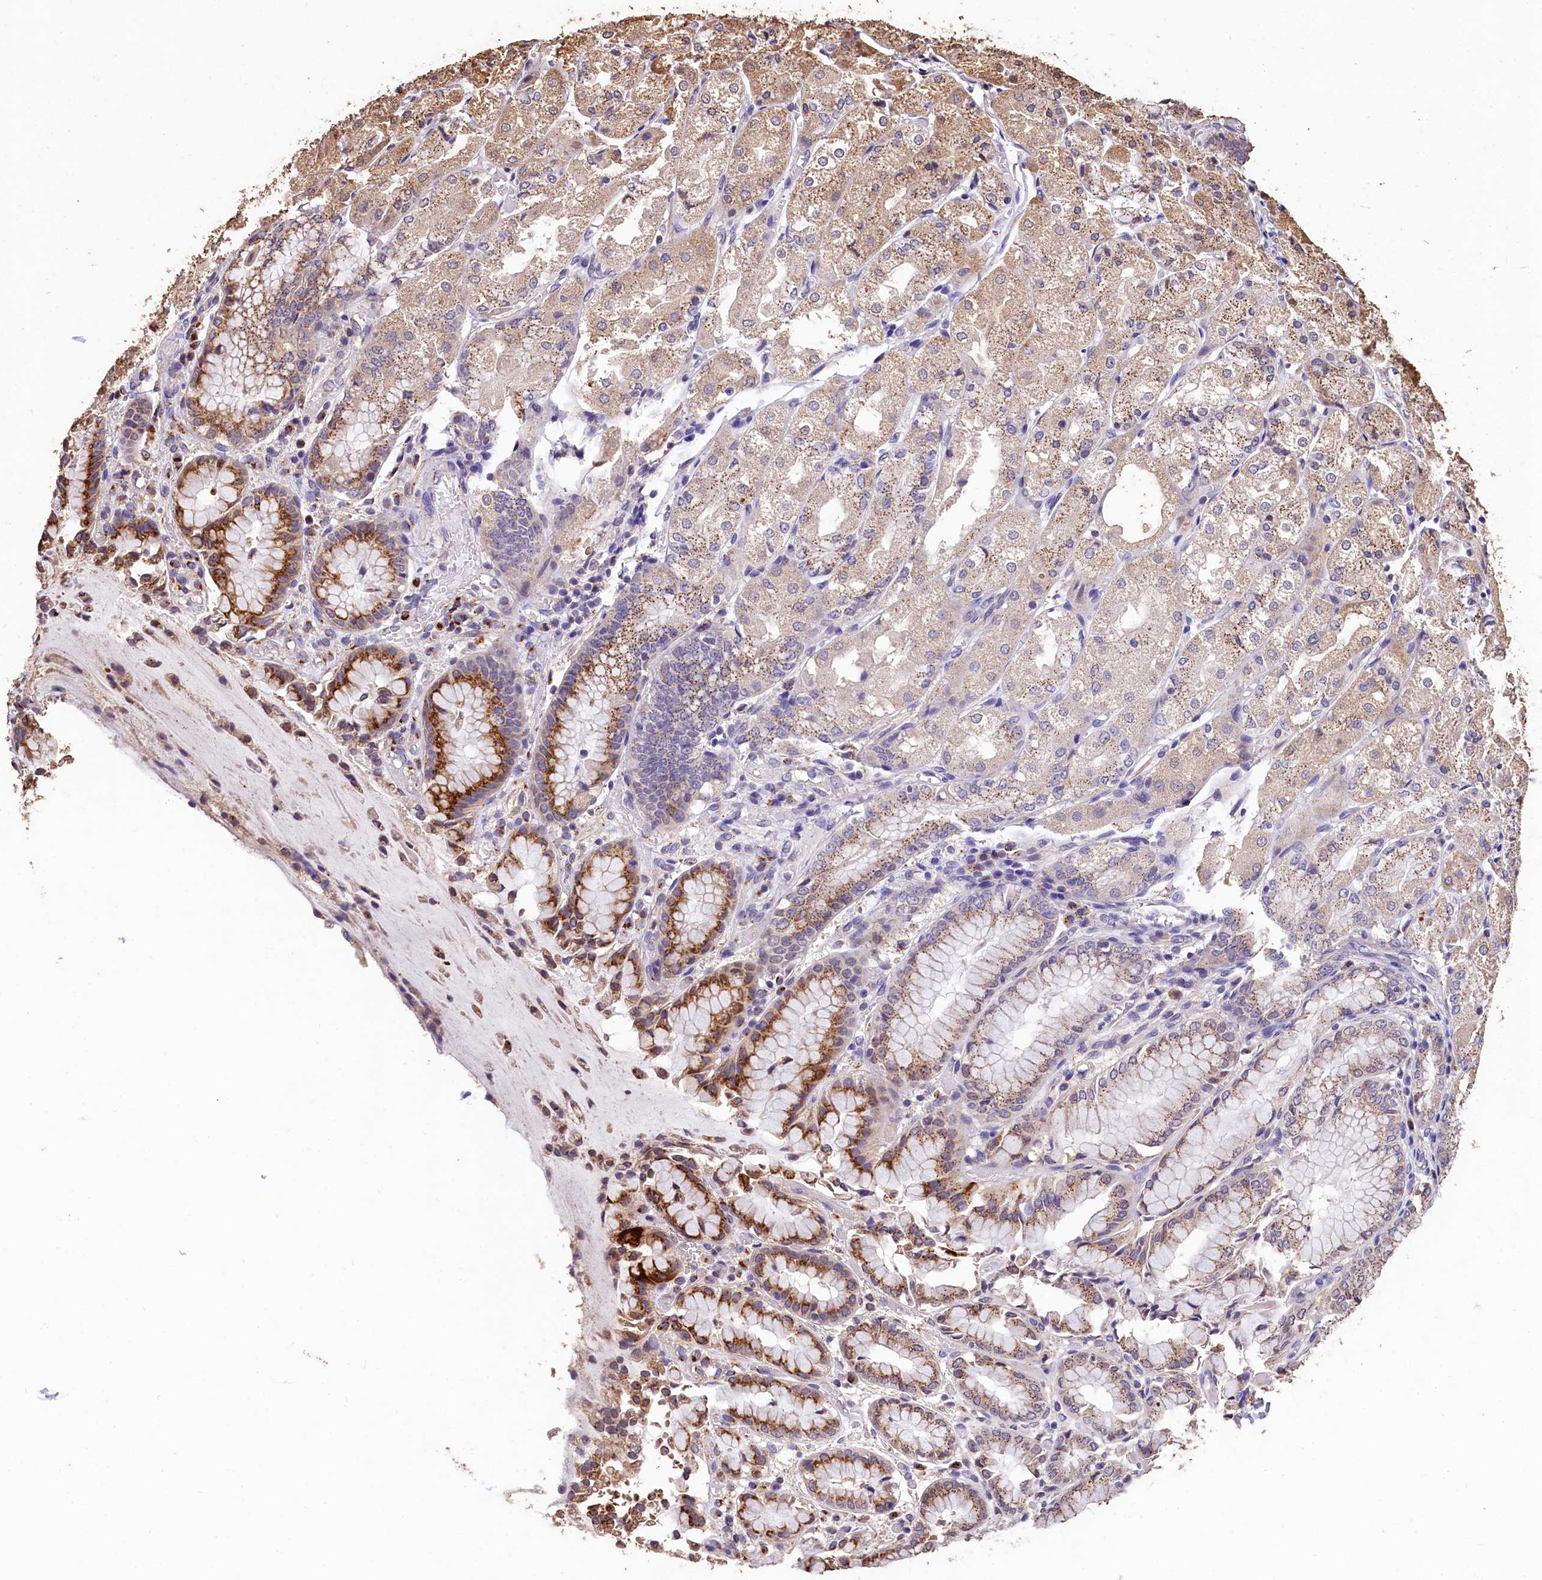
{"staining": {"intensity": "strong", "quantity": "25%-75%", "location": "cytoplasmic/membranous"}, "tissue": "stomach", "cell_type": "Glandular cells", "image_type": "normal", "snomed": [{"axis": "morphology", "description": "Normal tissue, NOS"}, {"axis": "topography", "description": "Stomach, upper"}], "caption": "Human stomach stained with a protein marker shows strong staining in glandular cells.", "gene": "LSM4", "patient": {"sex": "male", "age": 72}}